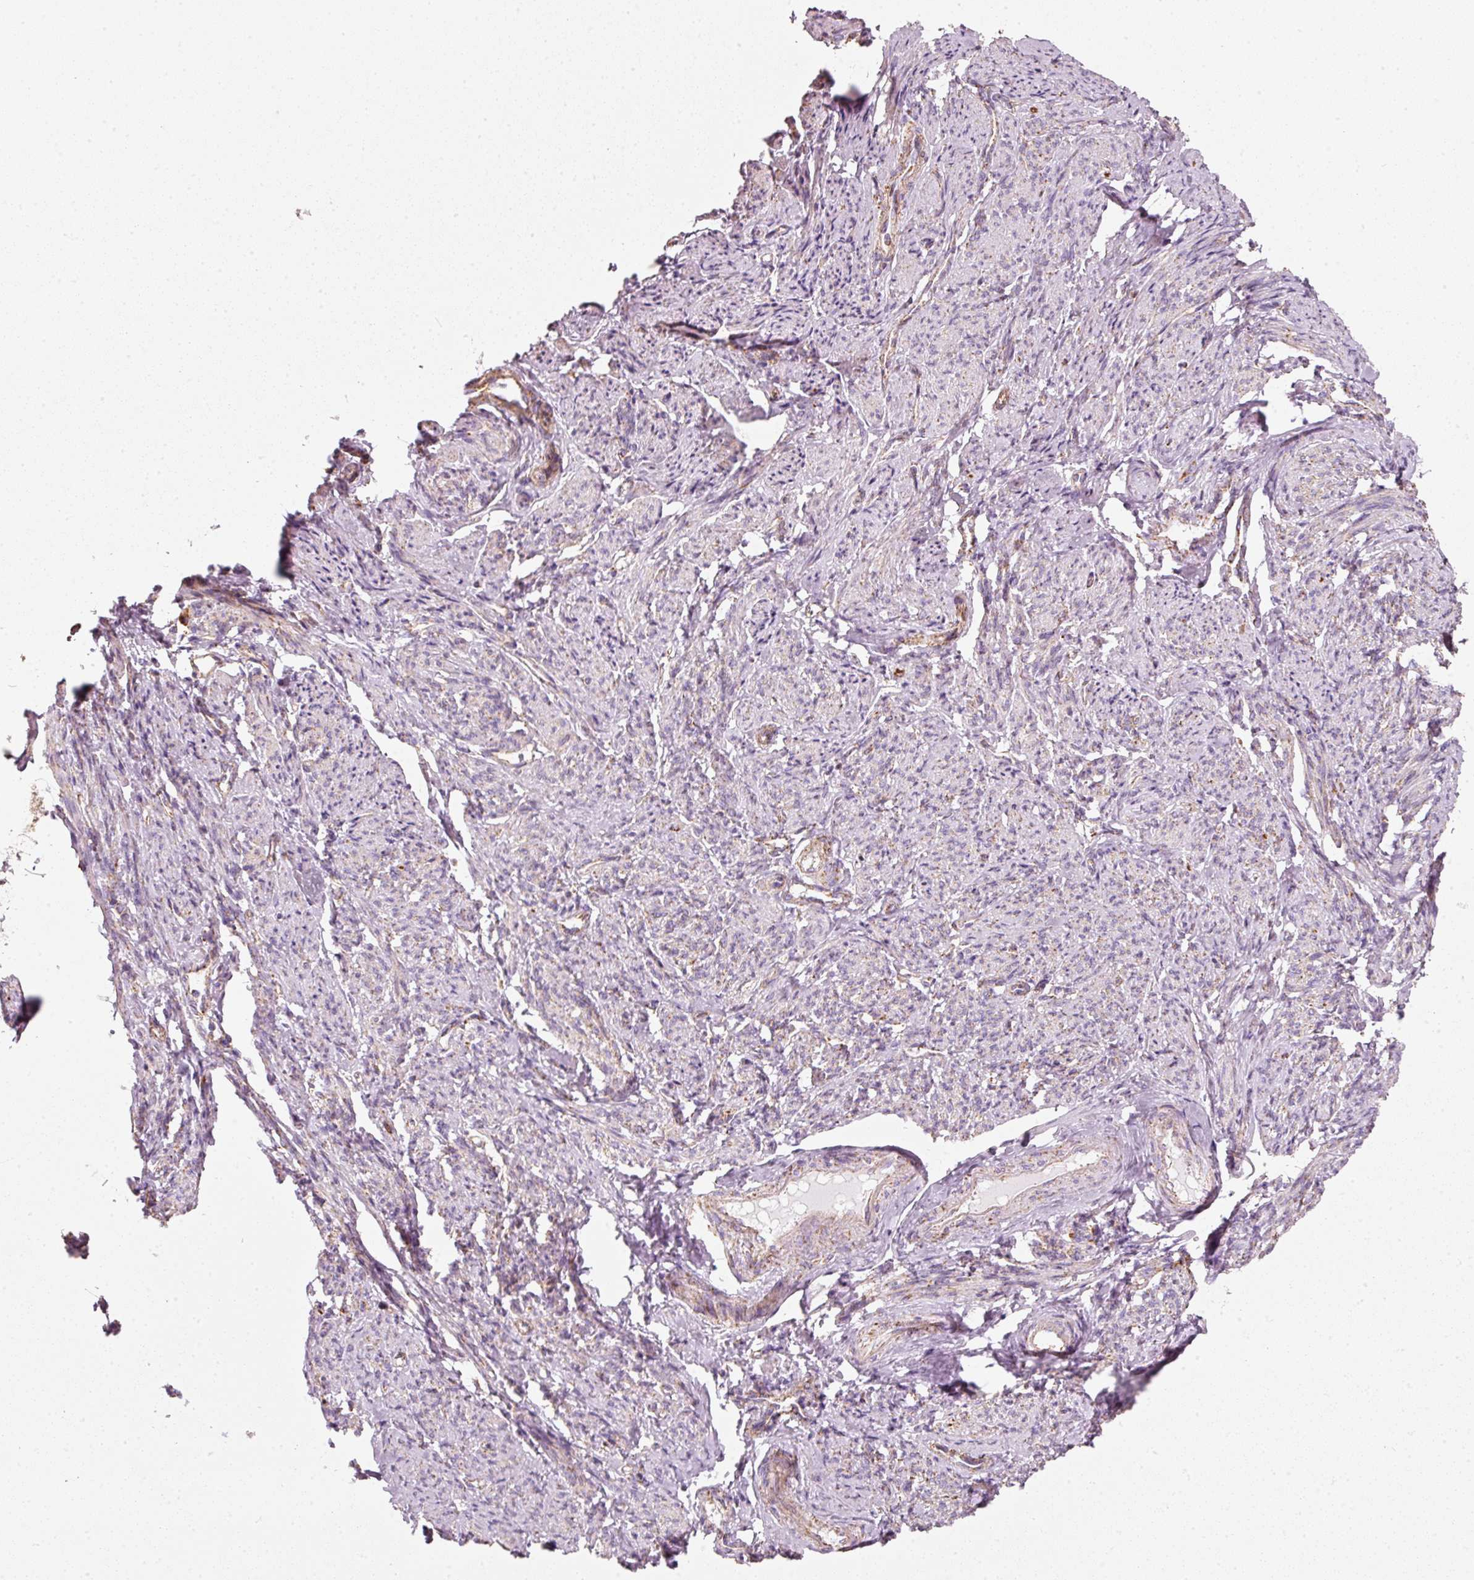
{"staining": {"intensity": "moderate", "quantity": "<25%", "location": "cytoplasmic/membranous"}, "tissue": "smooth muscle", "cell_type": "Smooth muscle cells", "image_type": "normal", "snomed": [{"axis": "morphology", "description": "Normal tissue, NOS"}, {"axis": "topography", "description": "Smooth muscle"}], "caption": "Immunohistochemistry (IHC) of normal human smooth muscle demonstrates low levels of moderate cytoplasmic/membranous positivity in approximately <25% of smooth muscle cells.", "gene": "DUT", "patient": {"sex": "female", "age": 65}}